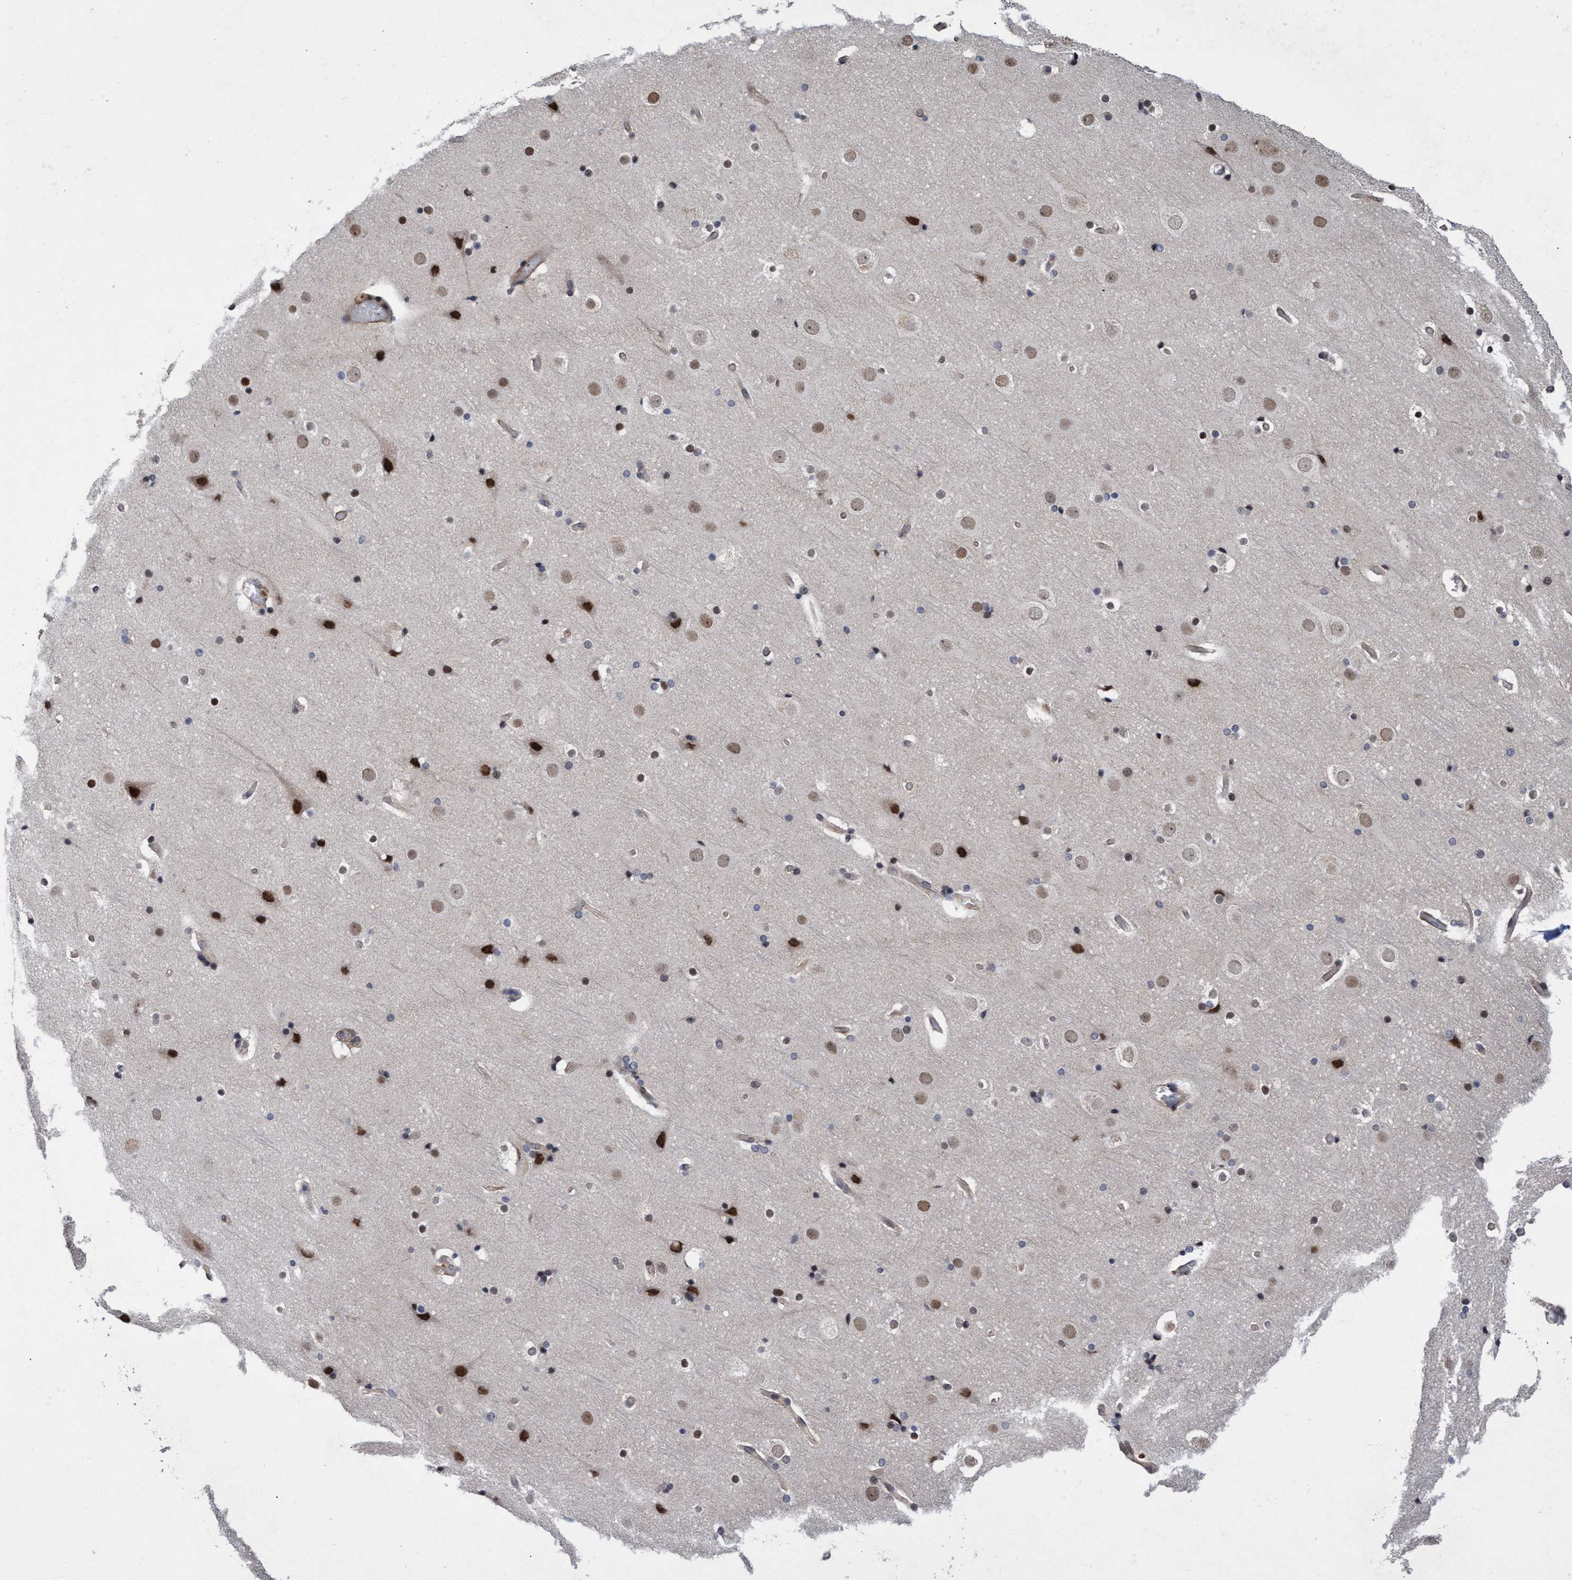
{"staining": {"intensity": "weak", "quantity": ">75%", "location": "cytoplasmic/membranous"}, "tissue": "cerebral cortex", "cell_type": "Endothelial cells", "image_type": "normal", "snomed": [{"axis": "morphology", "description": "Normal tissue, NOS"}, {"axis": "topography", "description": "Cerebral cortex"}], "caption": "This is a micrograph of IHC staining of normal cerebral cortex, which shows weak staining in the cytoplasmic/membranous of endothelial cells.", "gene": "ZNF750", "patient": {"sex": "male", "age": 57}}